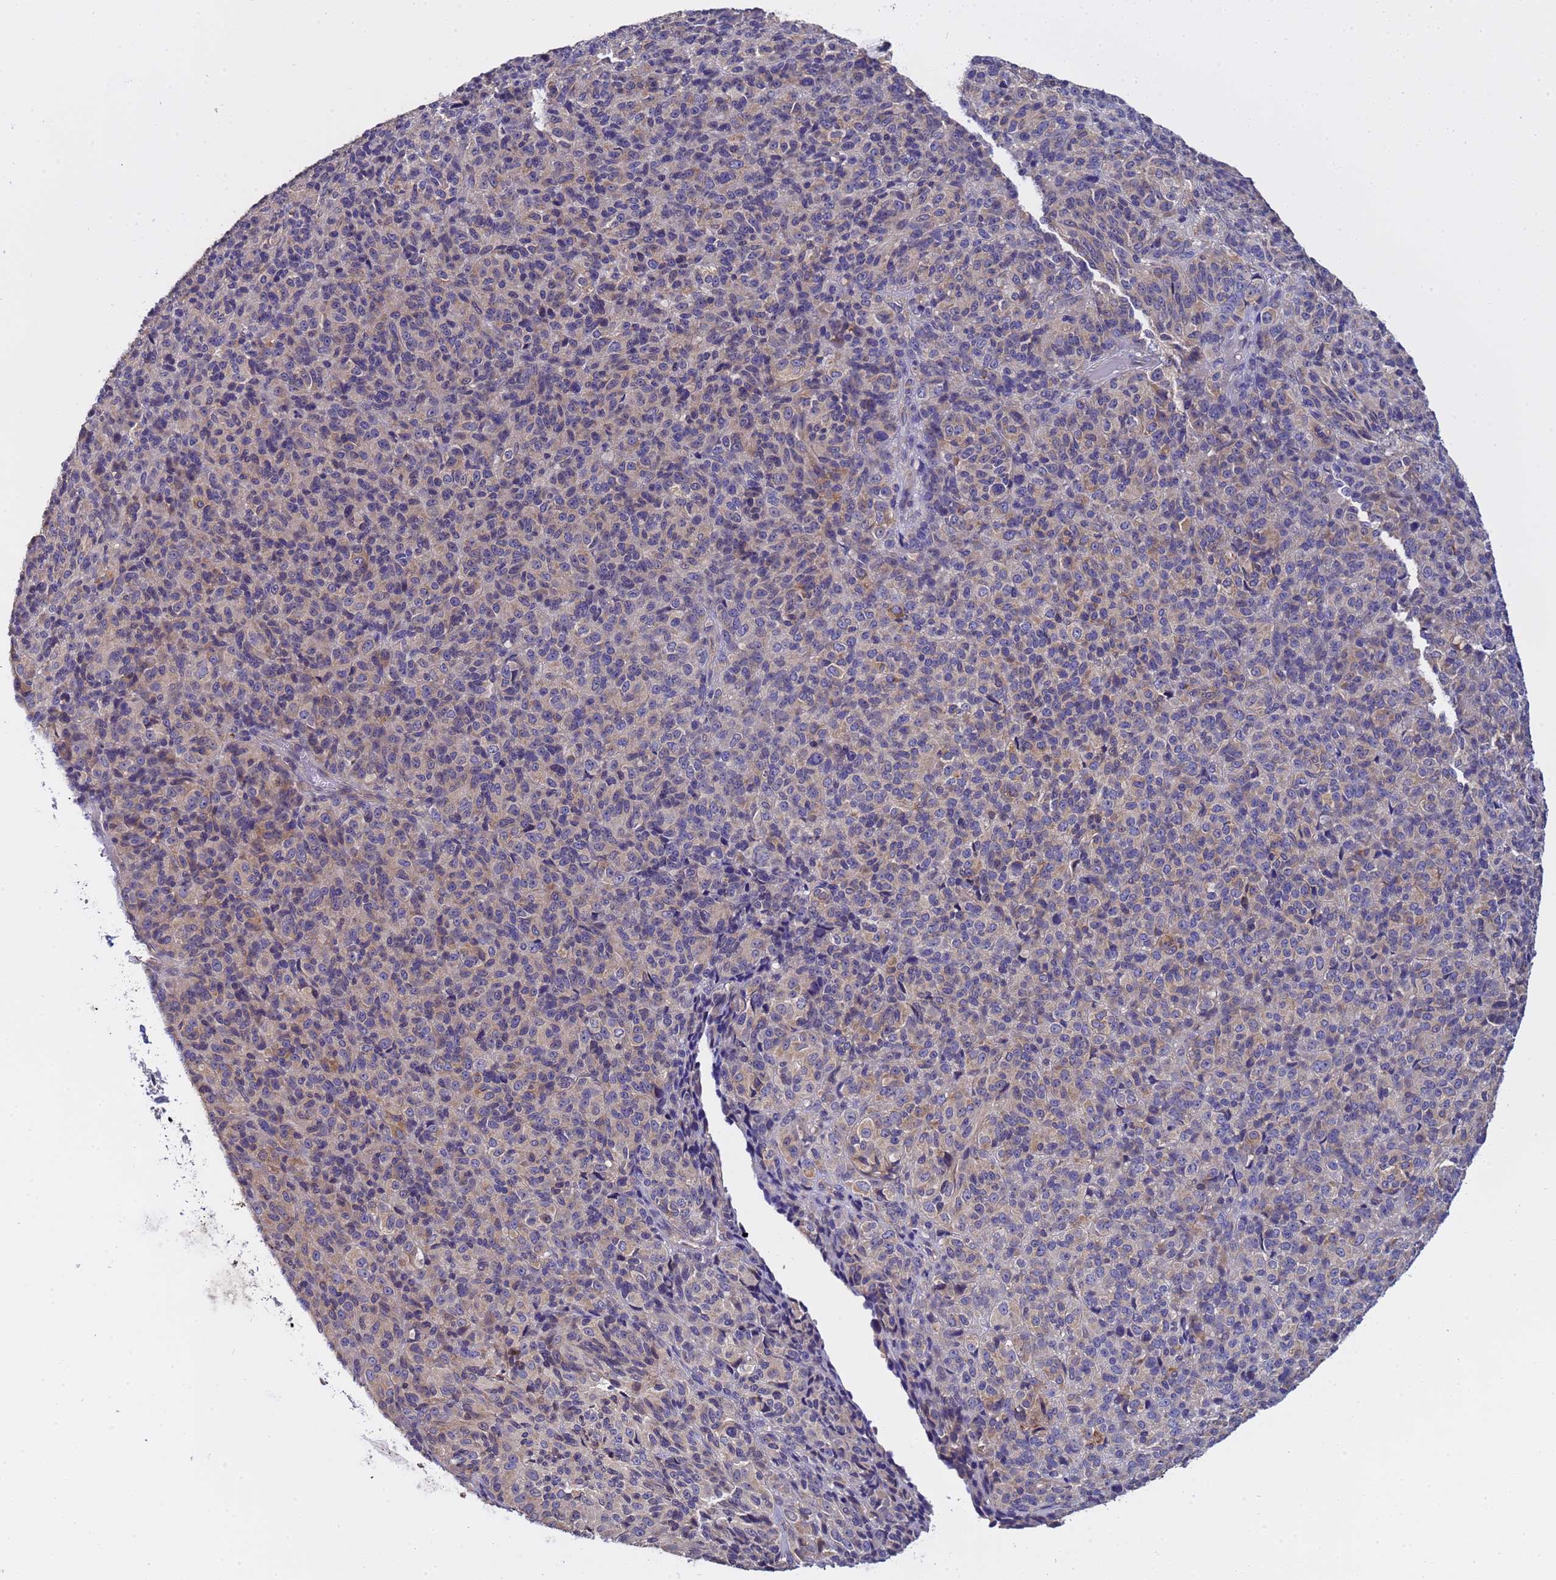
{"staining": {"intensity": "negative", "quantity": "none", "location": "none"}, "tissue": "melanoma", "cell_type": "Tumor cells", "image_type": "cancer", "snomed": [{"axis": "morphology", "description": "Malignant melanoma, Metastatic site"}, {"axis": "topography", "description": "Brain"}], "caption": "DAB (3,3'-diaminobenzidine) immunohistochemical staining of human malignant melanoma (metastatic site) demonstrates no significant staining in tumor cells.", "gene": "ELMOD2", "patient": {"sex": "female", "age": 56}}